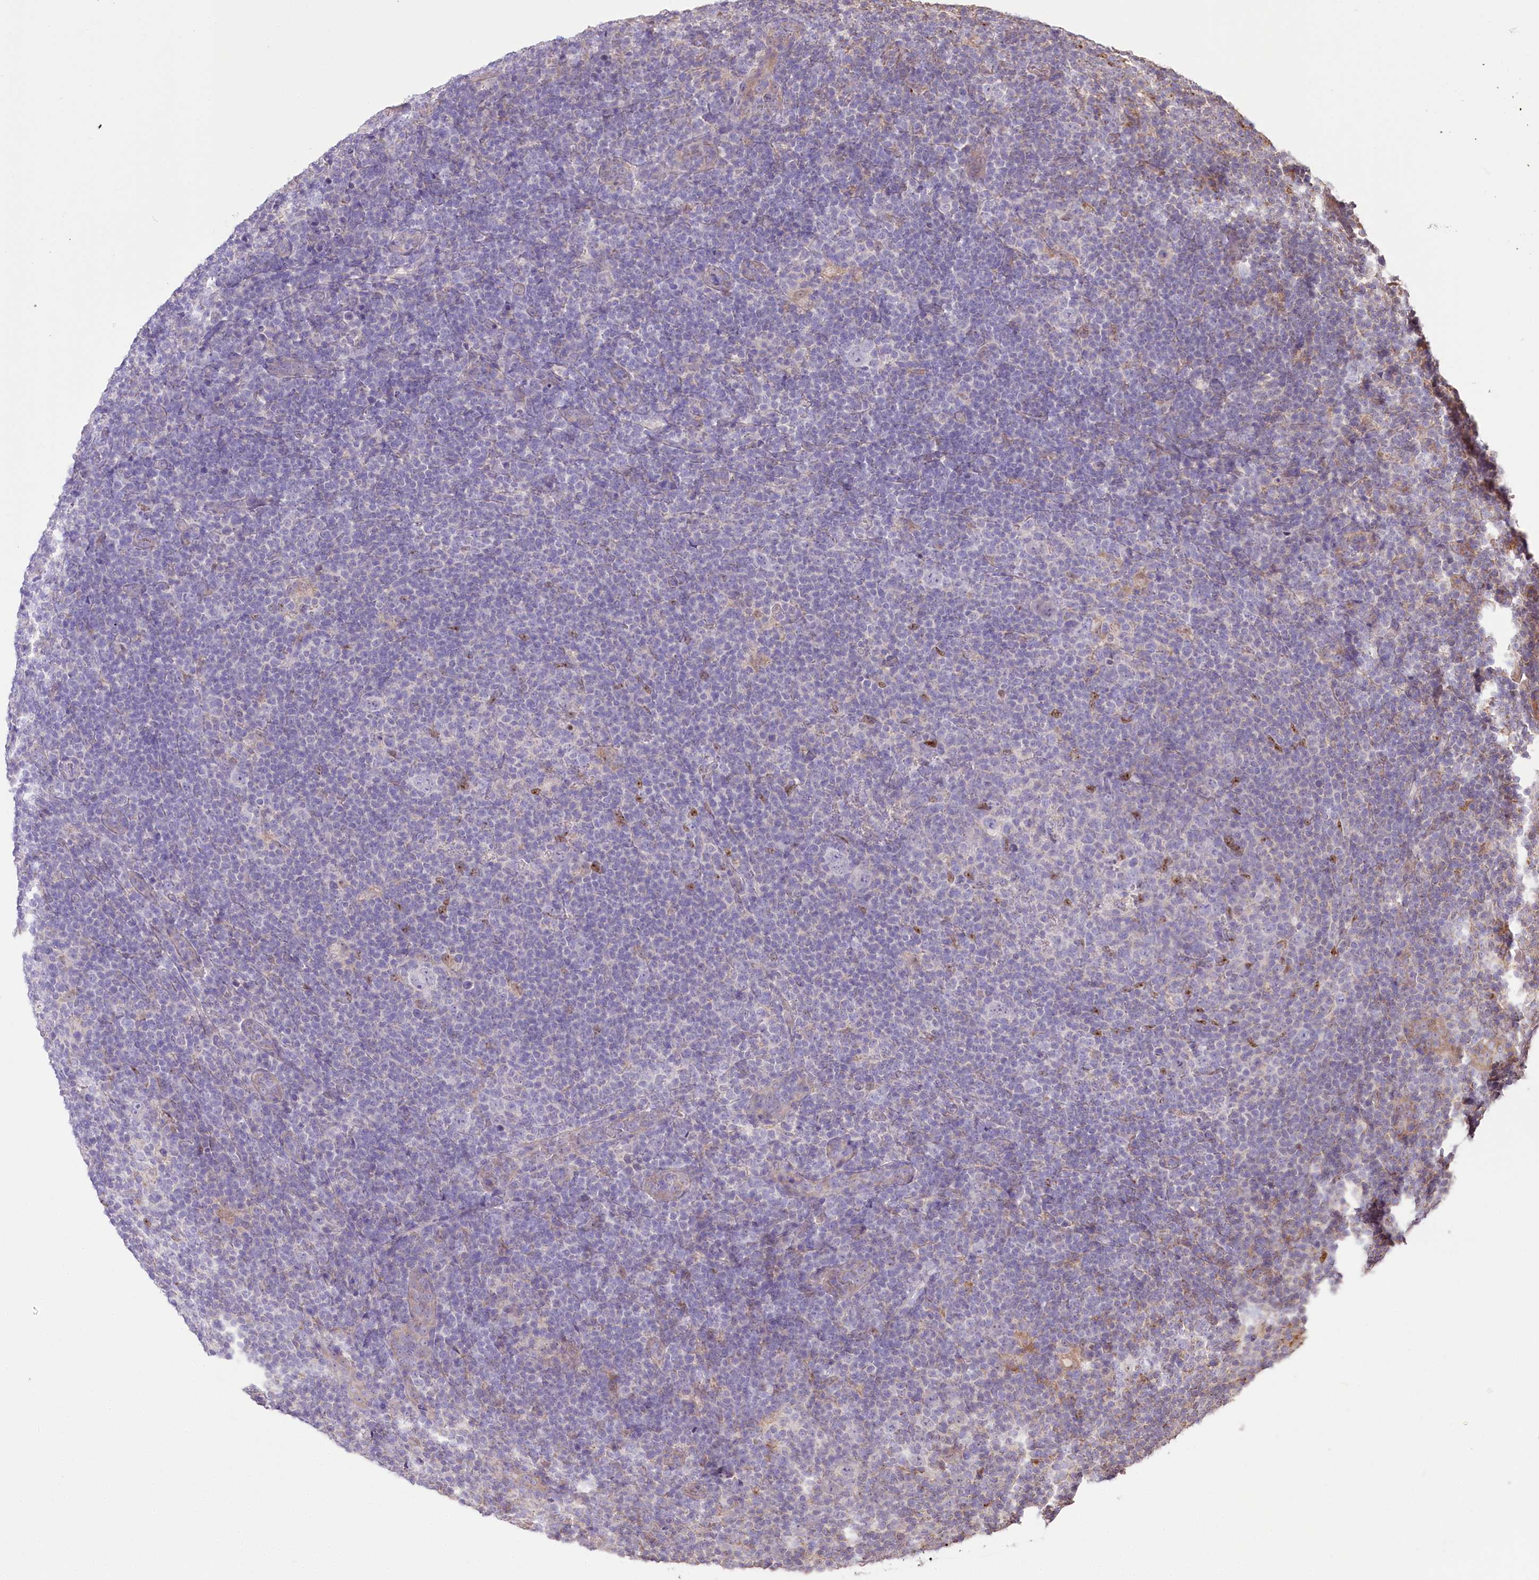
{"staining": {"intensity": "negative", "quantity": "none", "location": "none"}, "tissue": "lymphoma", "cell_type": "Tumor cells", "image_type": "cancer", "snomed": [{"axis": "morphology", "description": "Hodgkin's disease, NOS"}, {"axis": "topography", "description": "Lymph node"}], "caption": "This photomicrograph is of Hodgkin's disease stained with IHC to label a protein in brown with the nuclei are counter-stained blue. There is no expression in tumor cells.", "gene": "ZNF226", "patient": {"sex": "female", "age": 57}}